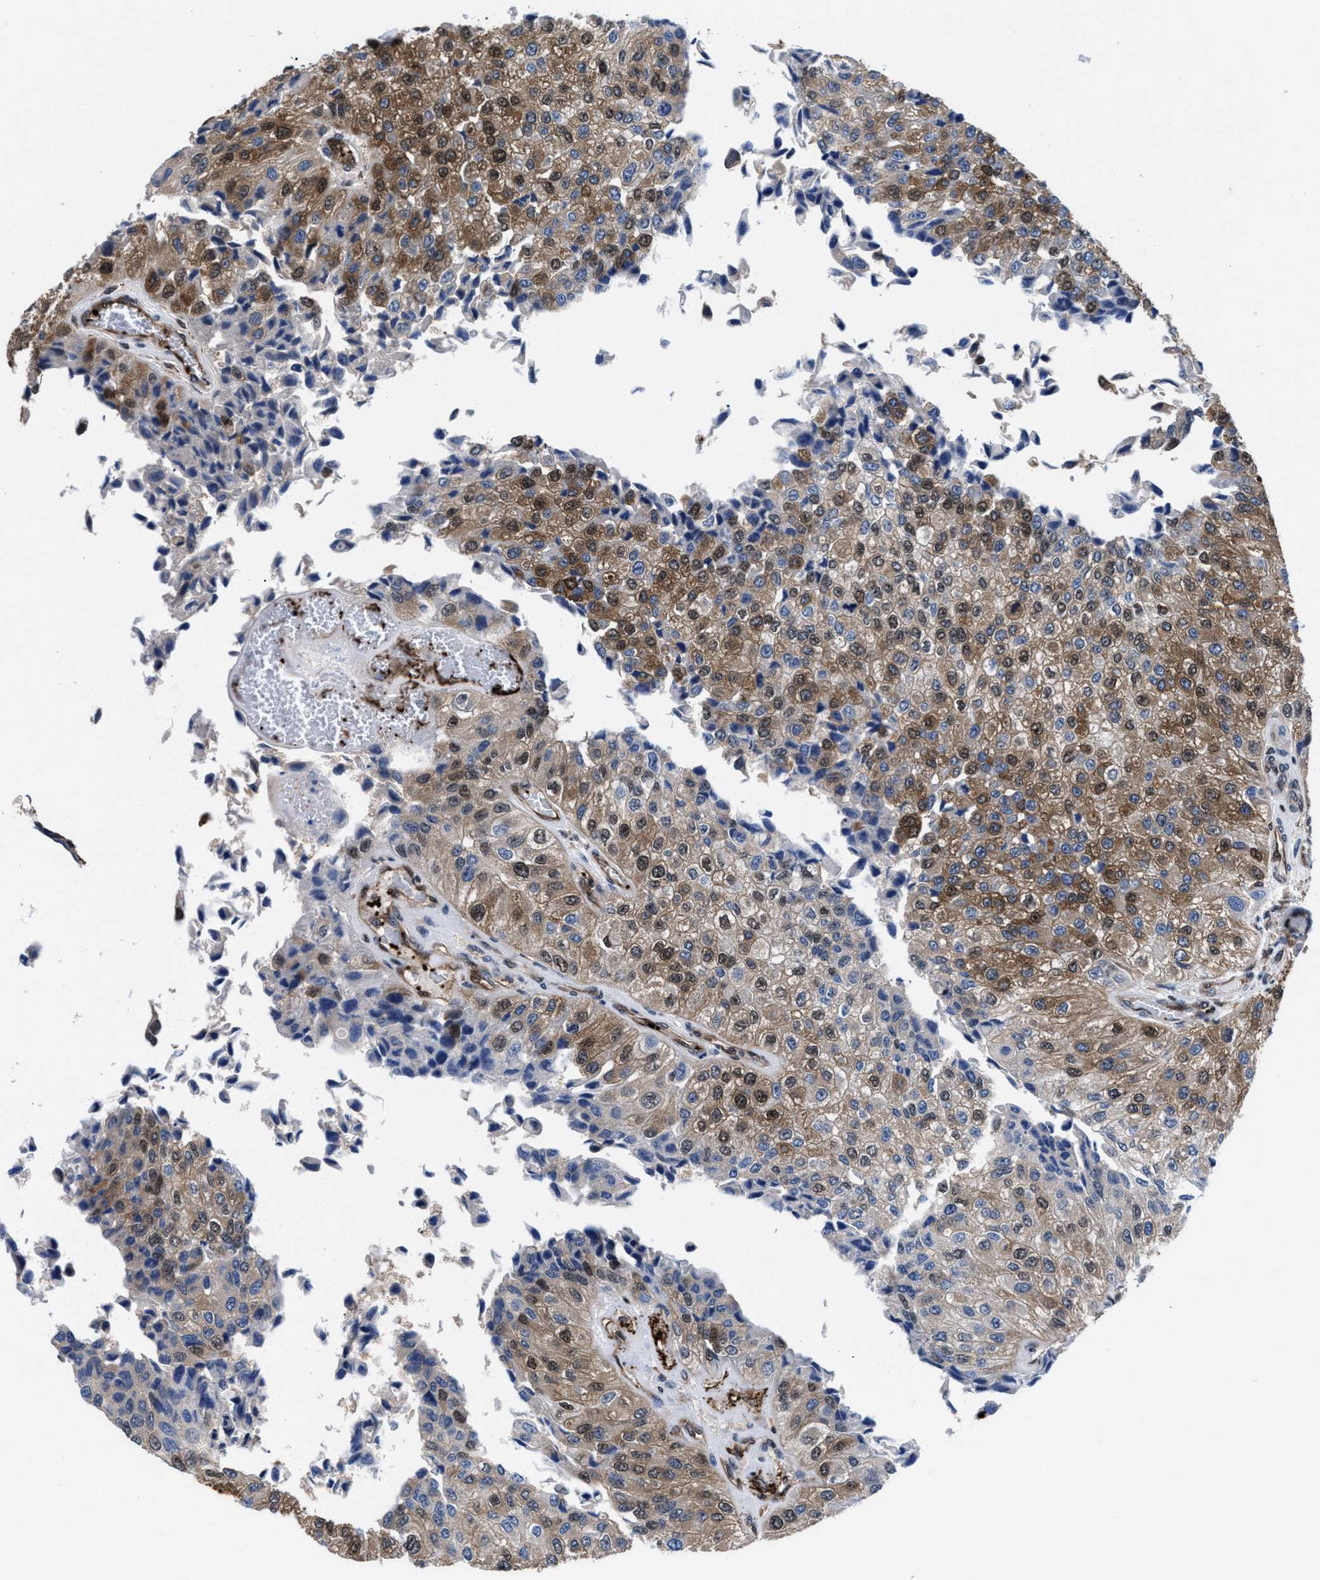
{"staining": {"intensity": "moderate", "quantity": ">75%", "location": "cytoplasmic/membranous,nuclear"}, "tissue": "urothelial cancer", "cell_type": "Tumor cells", "image_type": "cancer", "snomed": [{"axis": "morphology", "description": "Urothelial carcinoma, High grade"}, {"axis": "topography", "description": "Kidney"}, {"axis": "topography", "description": "Urinary bladder"}], "caption": "Urothelial carcinoma (high-grade) stained with a brown dye exhibits moderate cytoplasmic/membranous and nuclear positive expression in approximately >75% of tumor cells.", "gene": "ACLY", "patient": {"sex": "male", "age": 77}}